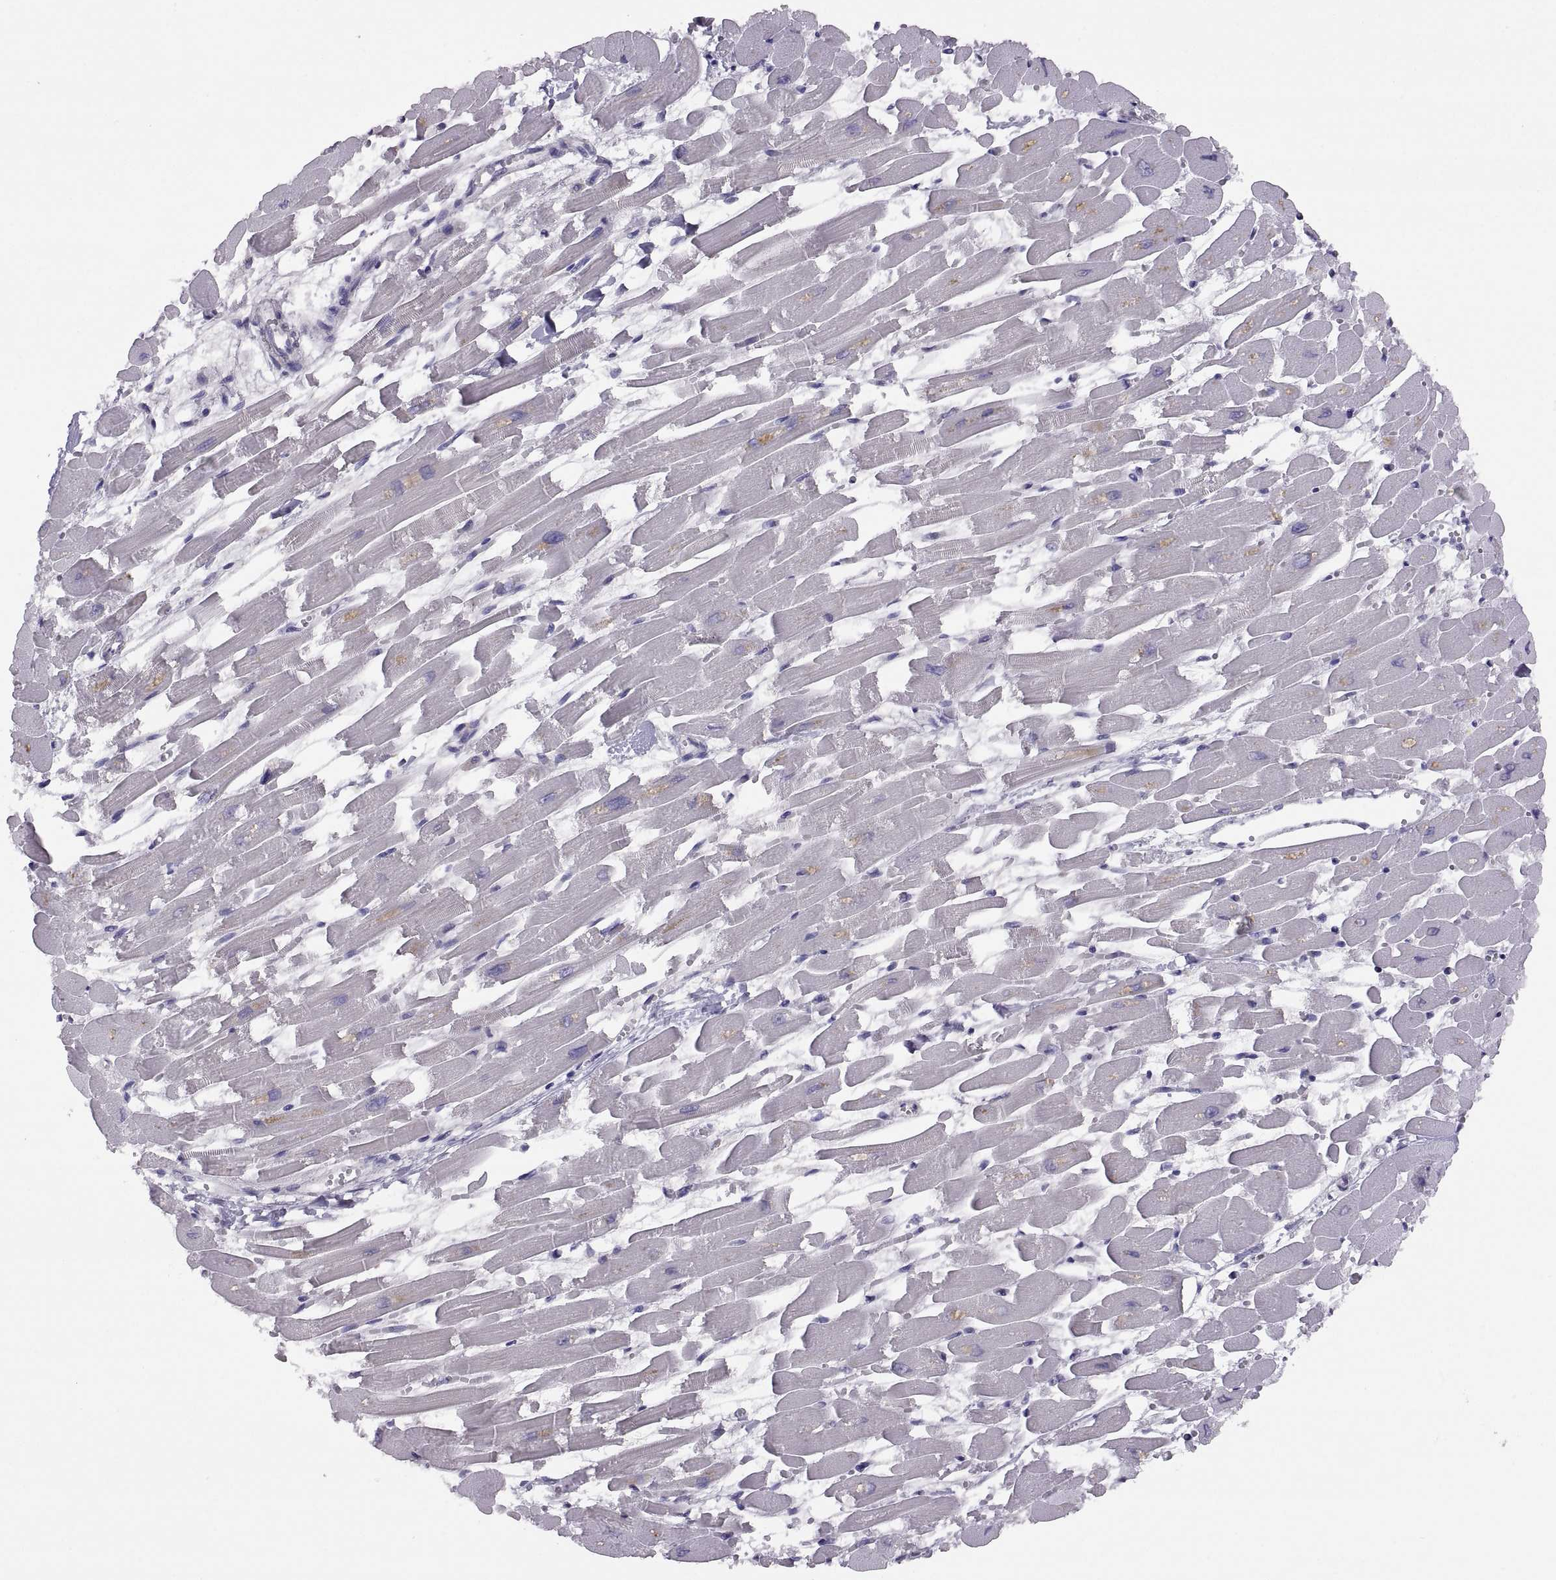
{"staining": {"intensity": "negative", "quantity": "none", "location": "none"}, "tissue": "heart muscle", "cell_type": "Cardiomyocytes", "image_type": "normal", "snomed": [{"axis": "morphology", "description": "Normal tissue, NOS"}, {"axis": "topography", "description": "Heart"}], "caption": "Immunohistochemistry micrograph of normal heart muscle: human heart muscle stained with DAB (3,3'-diaminobenzidine) exhibits no significant protein positivity in cardiomyocytes.", "gene": "TBX19", "patient": {"sex": "female", "age": 52}}